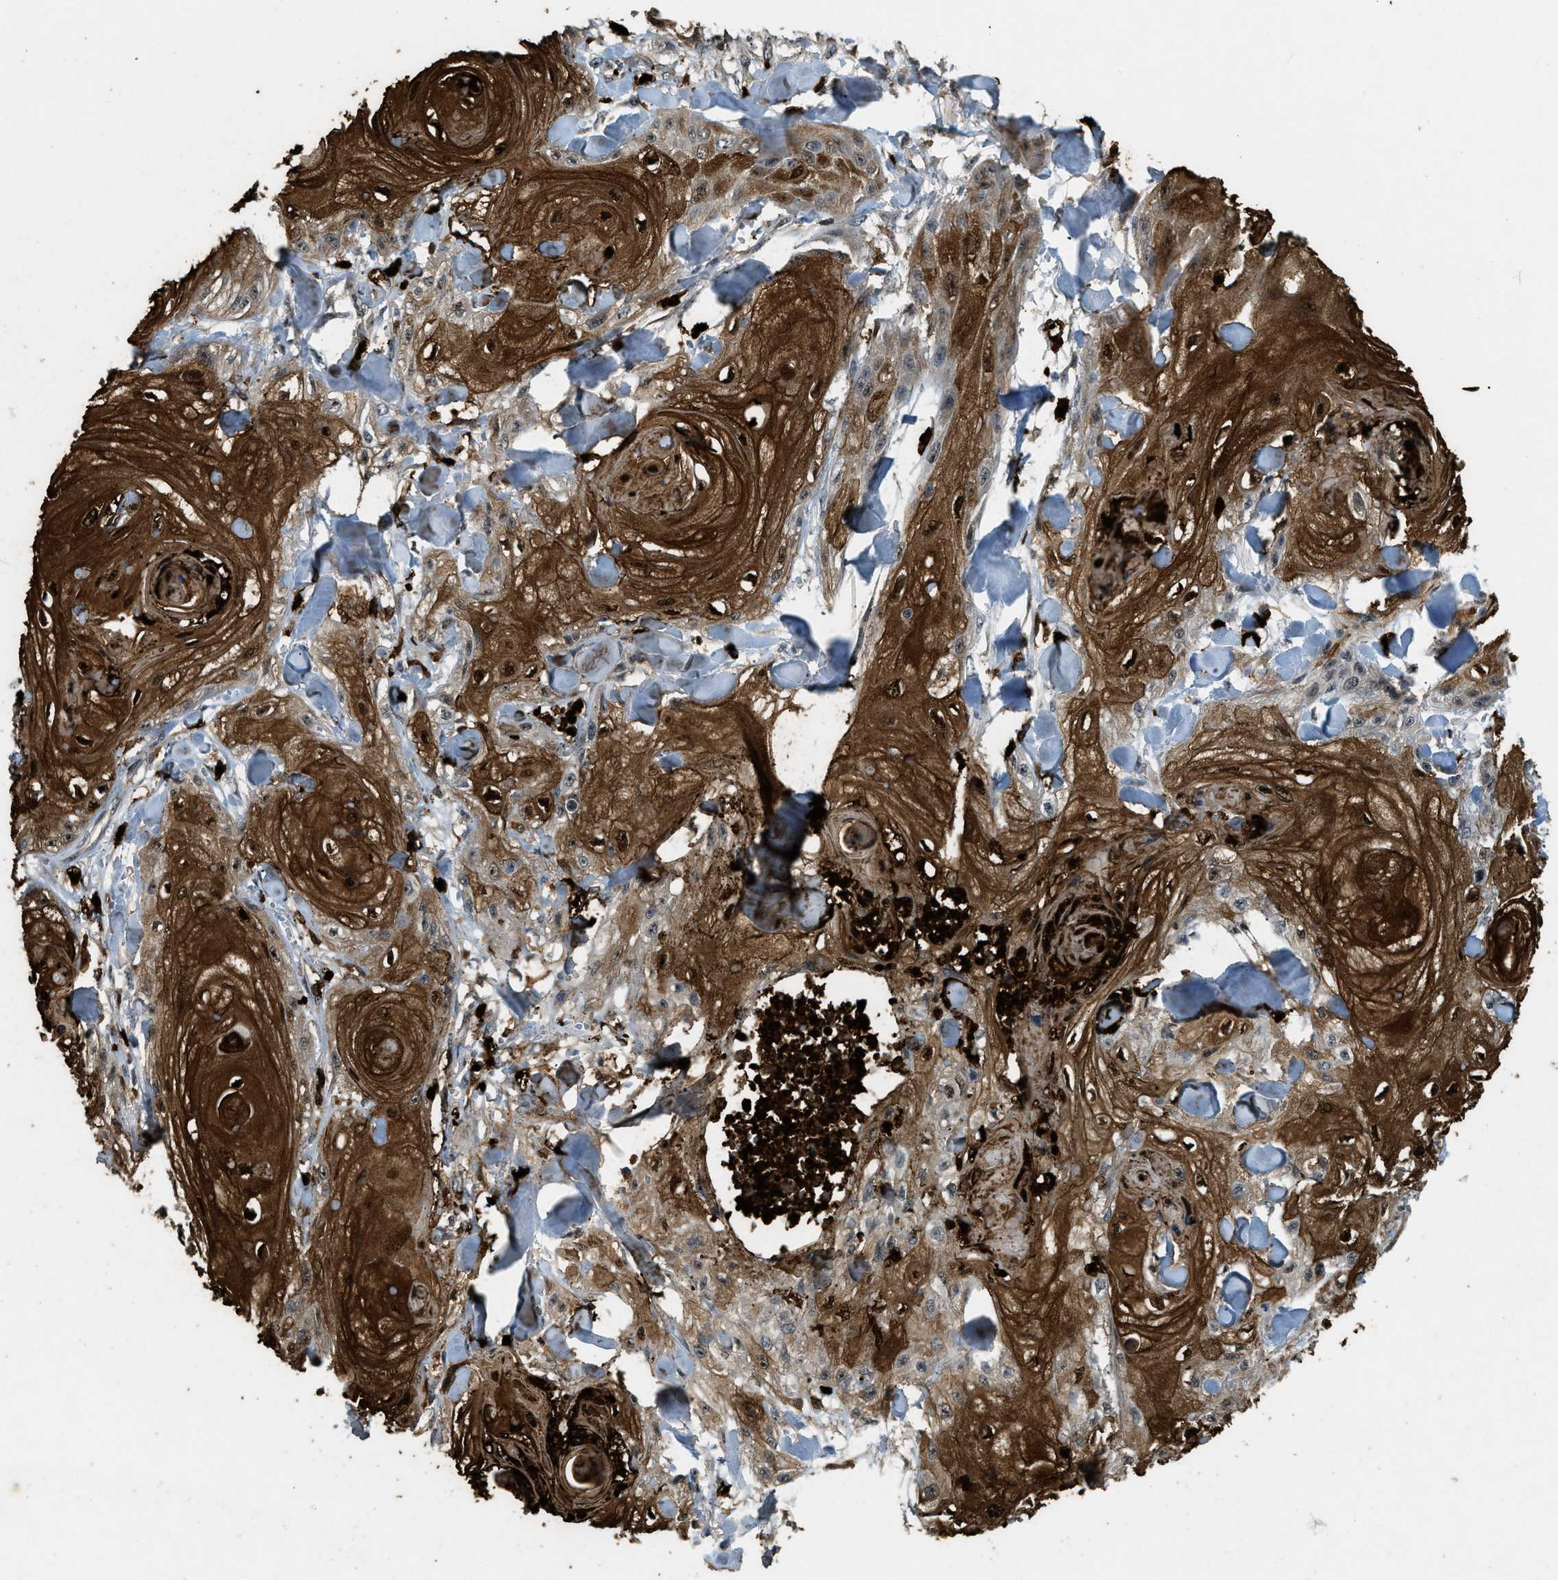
{"staining": {"intensity": "strong", "quantity": ">75%", "location": "cytoplasmic/membranous,nuclear"}, "tissue": "skin cancer", "cell_type": "Tumor cells", "image_type": "cancer", "snomed": [{"axis": "morphology", "description": "Squamous cell carcinoma, NOS"}, {"axis": "topography", "description": "Skin"}], "caption": "Tumor cells reveal strong cytoplasmic/membranous and nuclear expression in about >75% of cells in squamous cell carcinoma (skin).", "gene": "RNF141", "patient": {"sex": "male", "age": 74}}